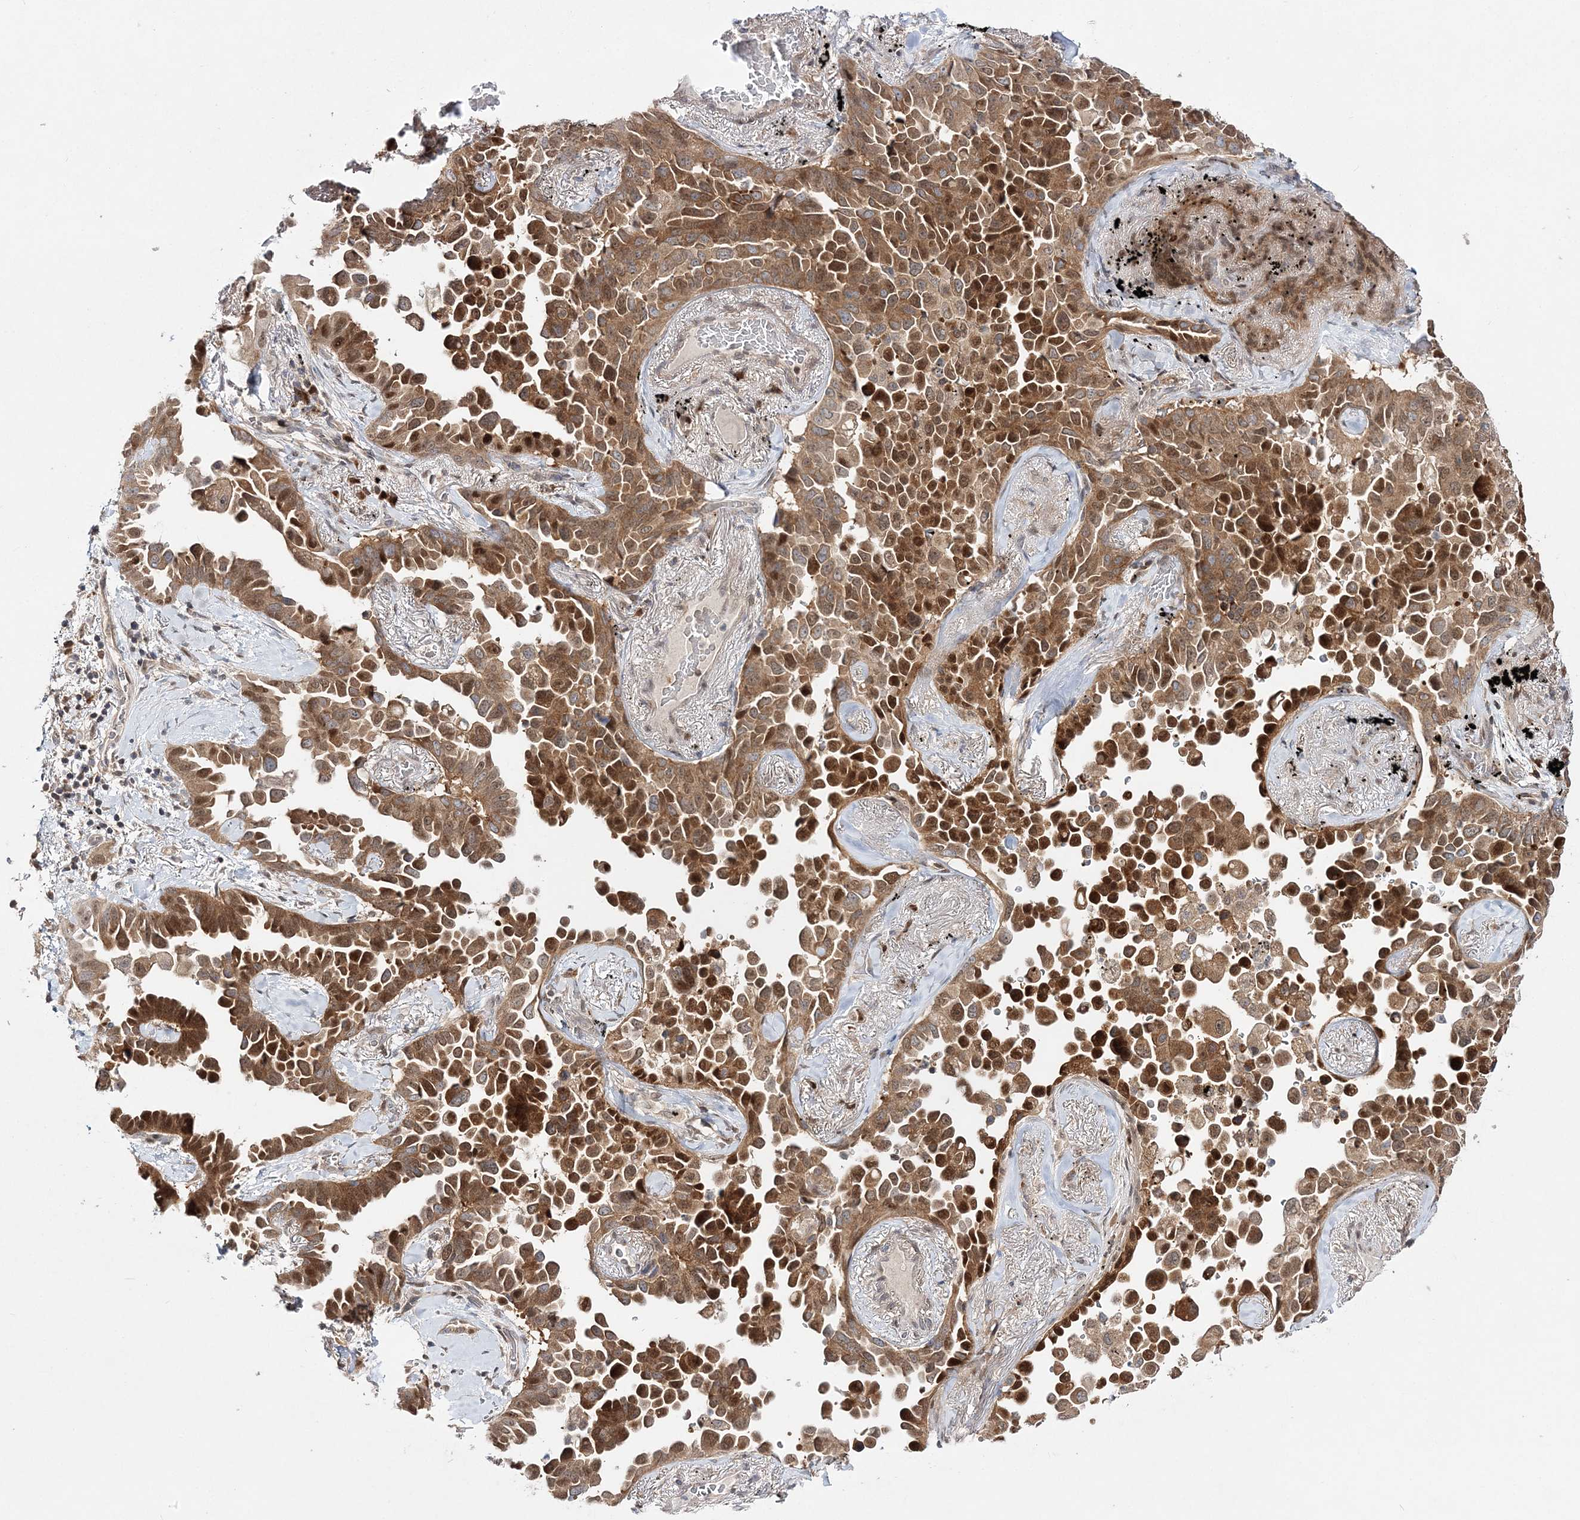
{"staining": {"intensity": "strong", "quantity": ">75%", "location": "cytoplasmic/membranous,nuclear"}, "tissue": "lung cancer", "cell_type": "Tumor cells", "image_type": "cancer", "snomed": [{"axis": "morphology", "description": "Adenocarcinoma, NOS"}, {"axis": "topography", "description": "Lung"}], "caption": "Approximately >75% of tumor cells in lung cancer display strong cytoplasmic/membranous and nuclear protein positivity as visualized by brown immunohistochemical staining.", "gene": "NIF3L1", "patient": {"sex": "female", "age": 67}}